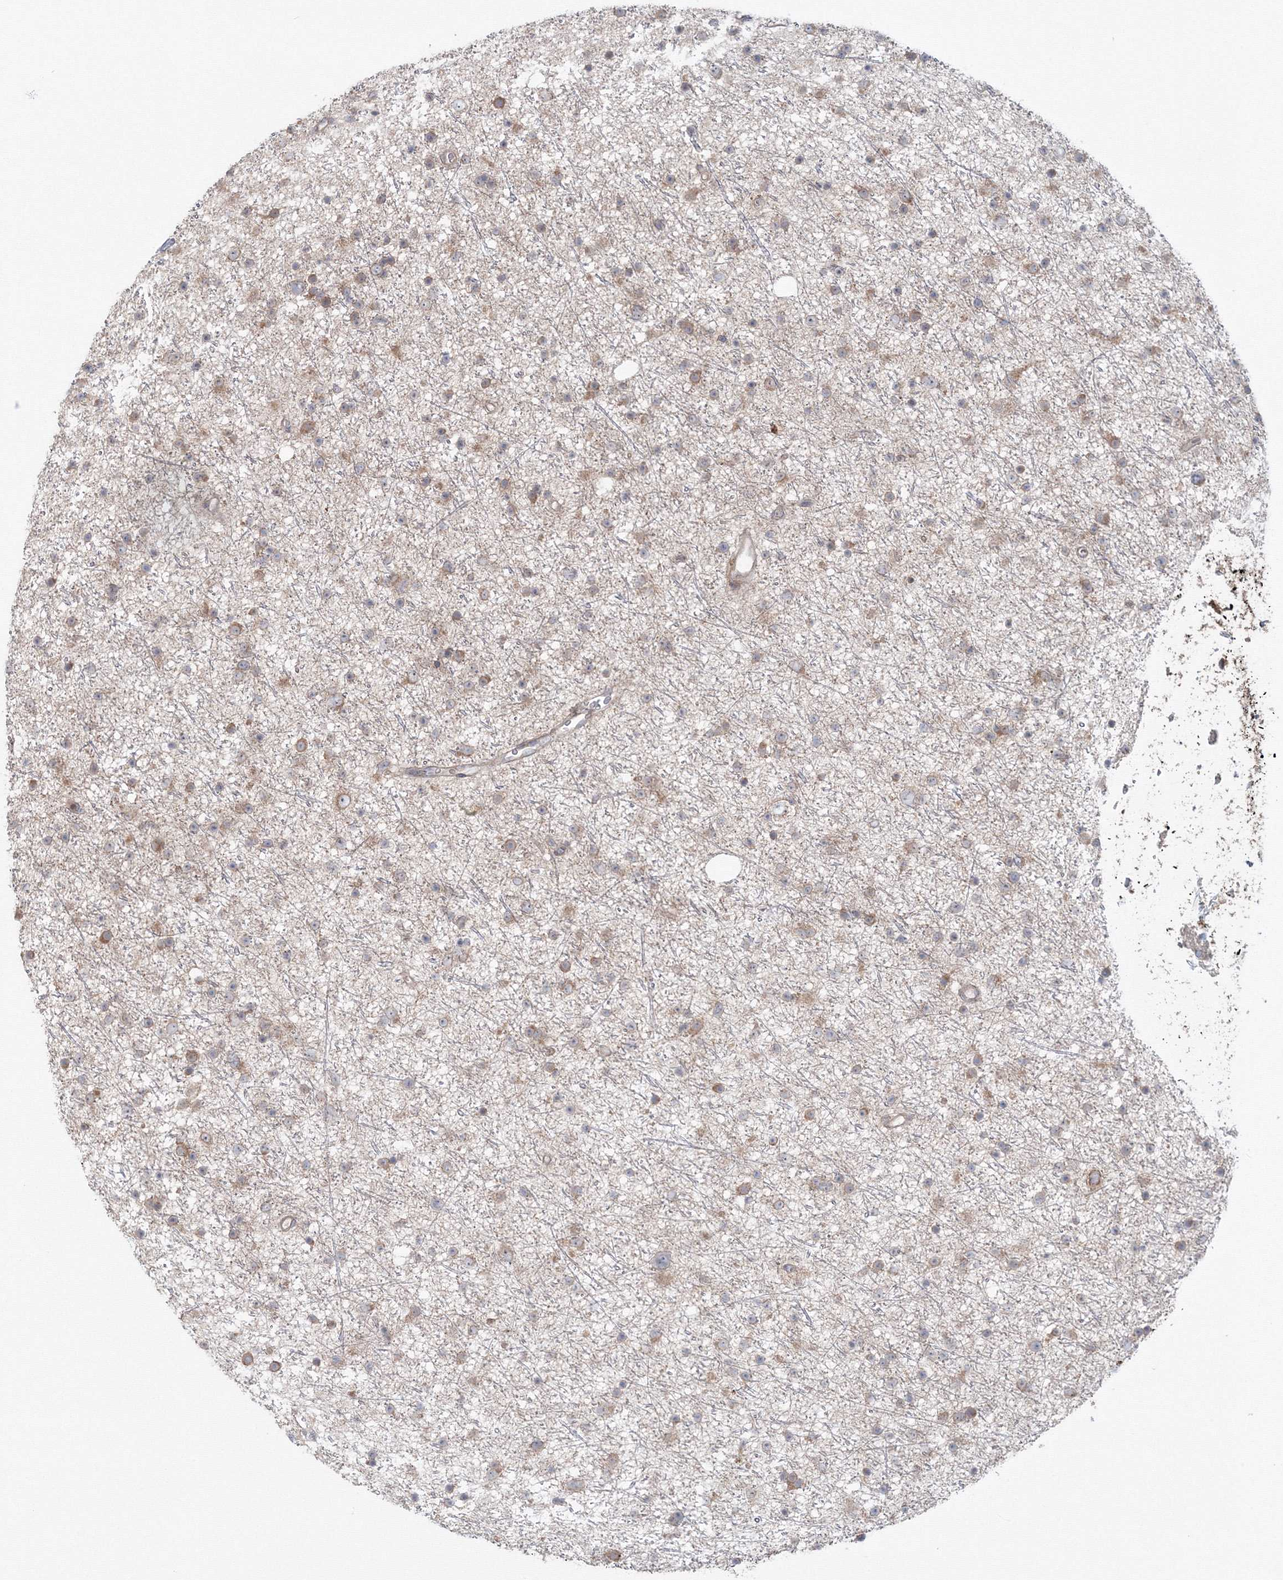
{"staining": {"intensity": "weak", "quantity": ">75%", "location": "cytoplasmic/membranous"}, "tissue": "glioma", "cell_type": "Tumor cells", "image_type": "cancer", "snomed": [{"axis": "morphology", "description": "Glioma, malignant, Low grade"}, {"axis": "topography", "description": "Cerebral cortex"}], "caption": "Tumor cells show low levels of weak cytoplasmic/membranous staining in approximately >75% of cells in human low-grade glioma (malignant).", "gene": "MKRN2", "patient": {"sex": "female", "age": 39}}